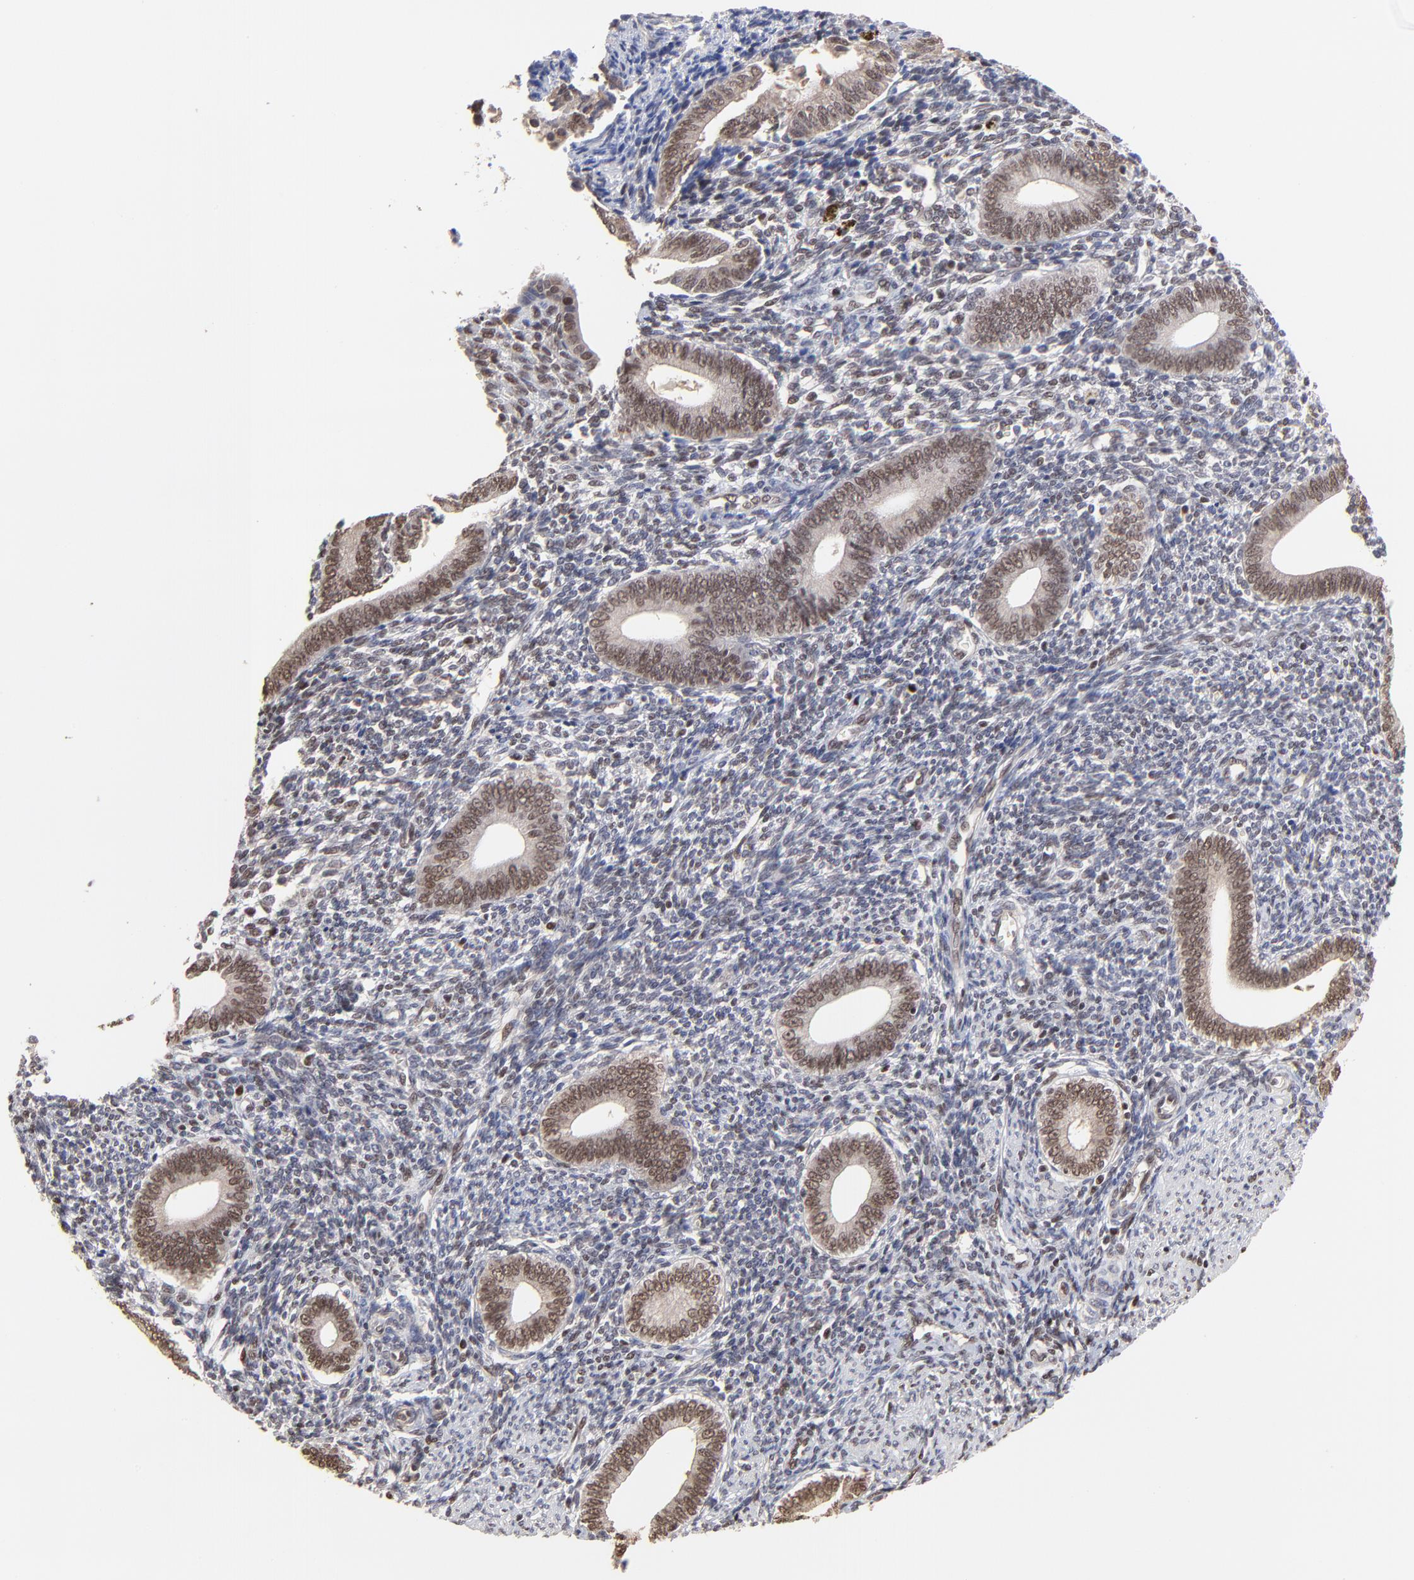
{"staining": {"intensity": "weak", "quantity": "25%-75%", "location": "nuclear"}, "tissue": "endometrium", "cell_type": "Cells in endometrial stroma", "image_type": "normal", "snomed": [{"axis": "morphology", "description": "Normal tissue, NOS"}, {"axis": "topography", "description": "Uterus"}, {"axis": "topography", "description": "Endometrium"}], "caption": "Endometrium stained for a protein demonstrates weak nuclear positivity in cells in endometrial stroma. The staining was performed using DAB to visualize the protein expression in brown, while the nuclei were stained in blue with hematoxylin (Magnification: 20x).", "gene": "DSN1", "patient": {"sex": "female", "age": 33}}